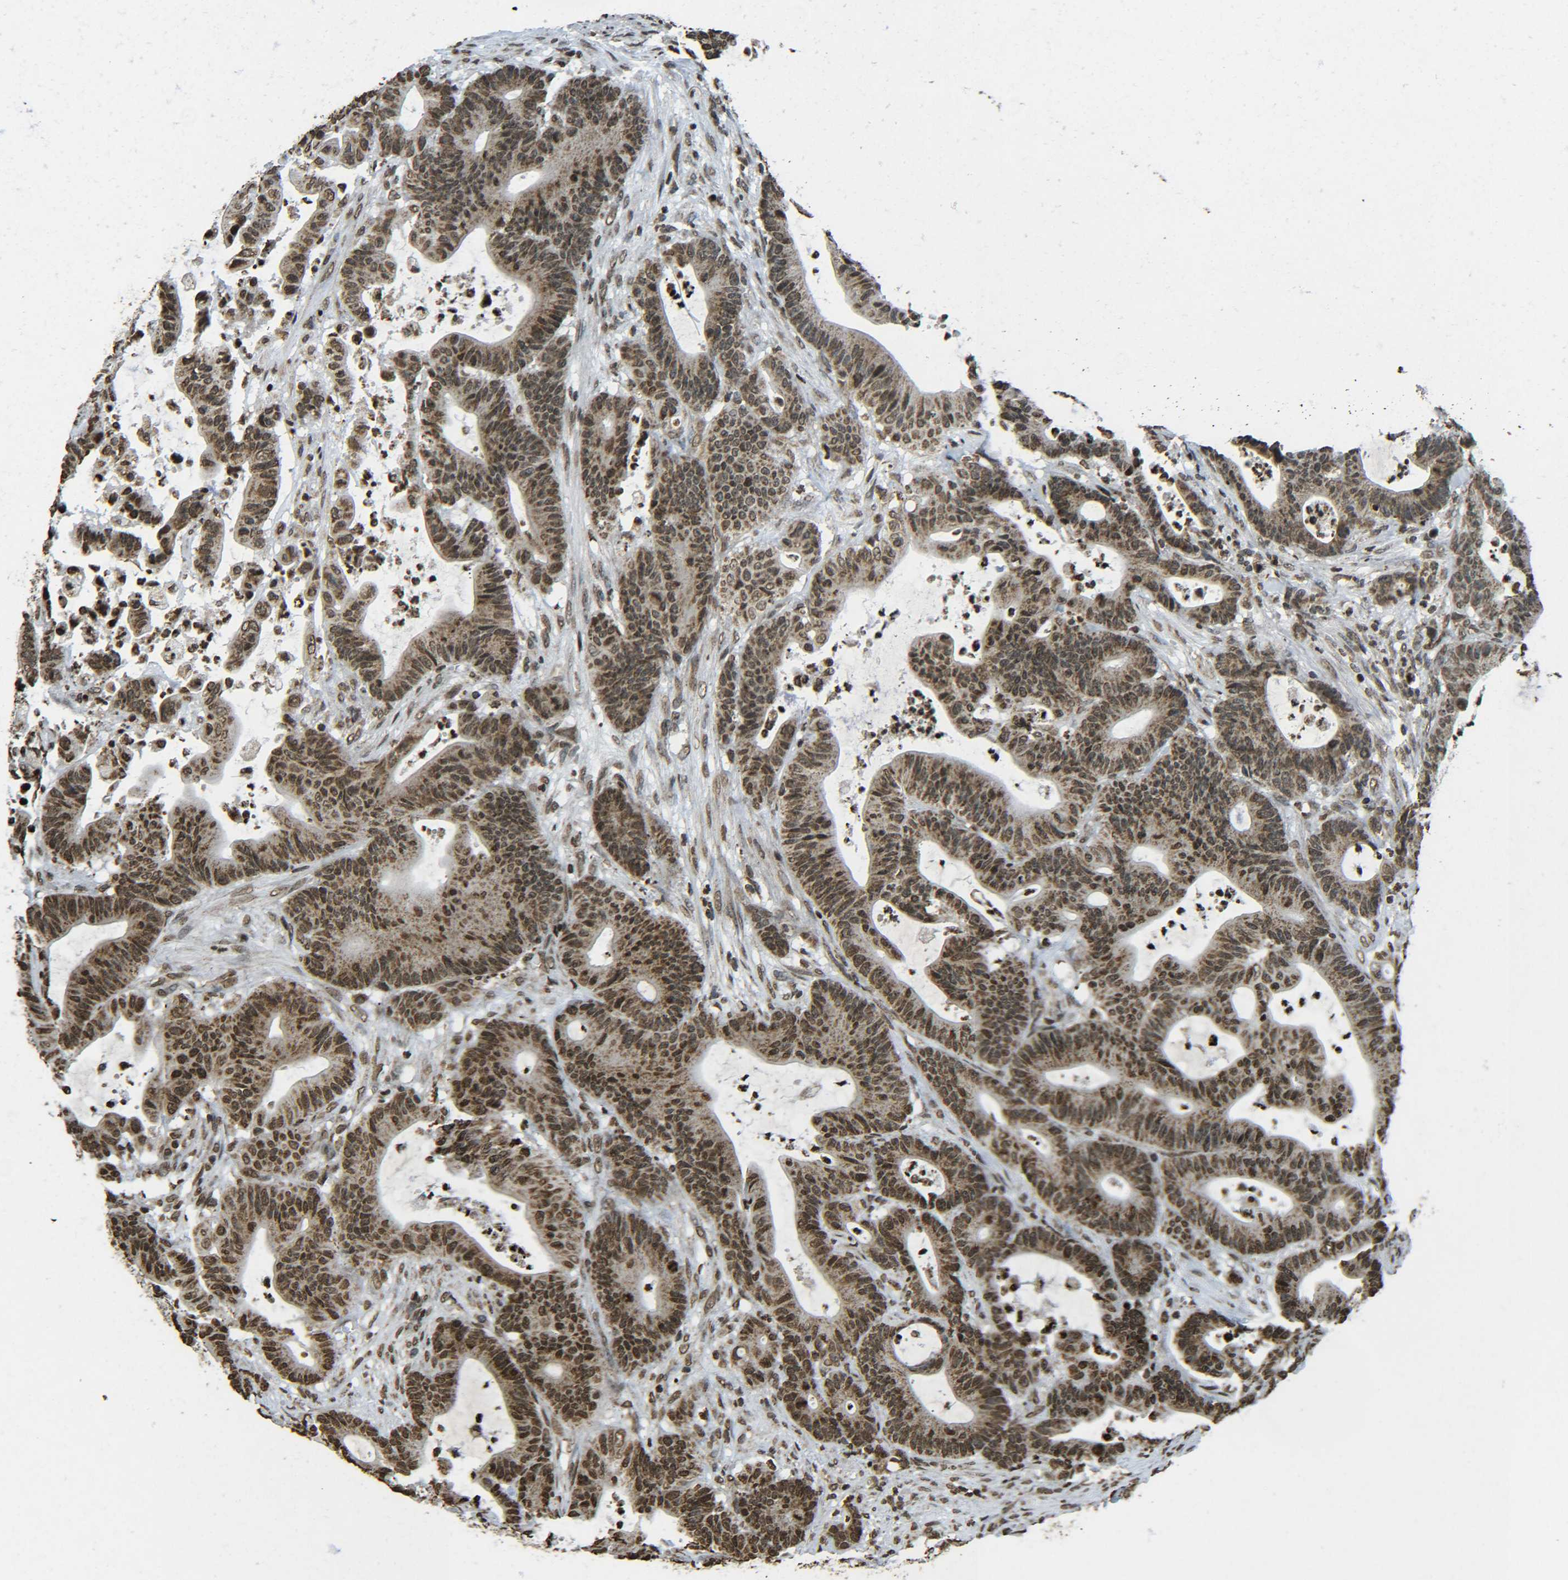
{"staining": {"intensity": "strong", "quantity": ">75%", "location": "cytoplasmic/membranous,nuclear"}, "tissue": "colorectal cancer", "cell_type": "Tumor cells", "image_type": "cancer", "snomed": [{"axis": "morphology", "description": "Adenocarcinoma, NOS"}, {"axis": "topography", "description": "Colon"}], "caption": "A brown stain shows strong cytoplasmic/membranous and nuclear positivity of a protein in colorectal adenocarcinoma tumor cells.", "gene": "NEUROG2", "patient": {"sex": "female", "age": 84}}